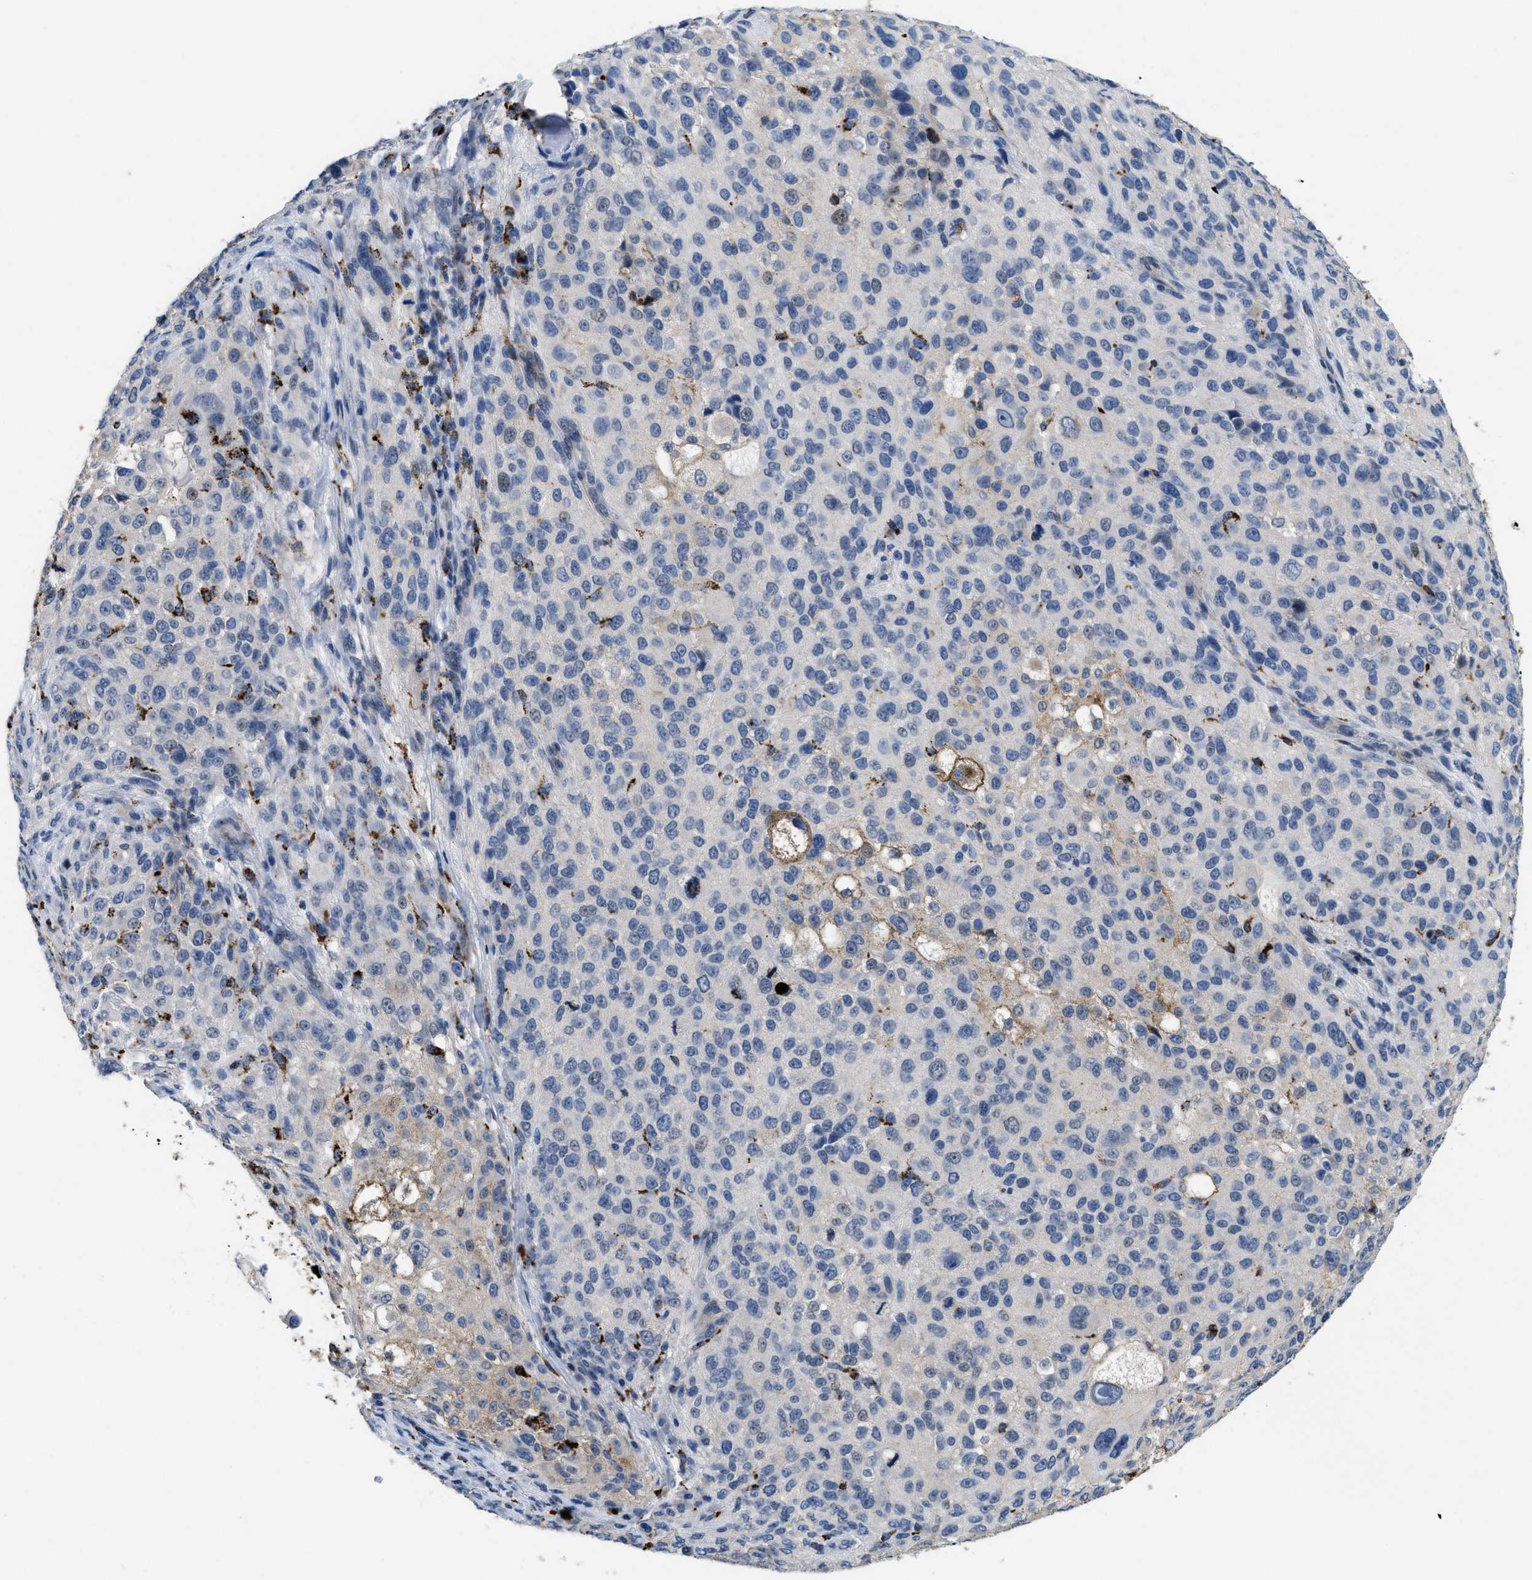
{"staining": {"intensity": "negative", "quantity": "none", "location": "none"}, "tissue": "melanoma", "cell_type": "Tumor cells", "image_type": "cancer", "snomed": [{"axis": "morphology", "description": "Necrosis, NOS"}, {"axis": "morphology", "description": "Malignant melanoma, NOS"}, {"axis": "topography", "description": "Skin"}], "caption": "Micrograph shows no protein positivity in tumor cells of melanoma tissue.", "gene": "BMPR2", "patient": {"sex": "female", "age": 87}}